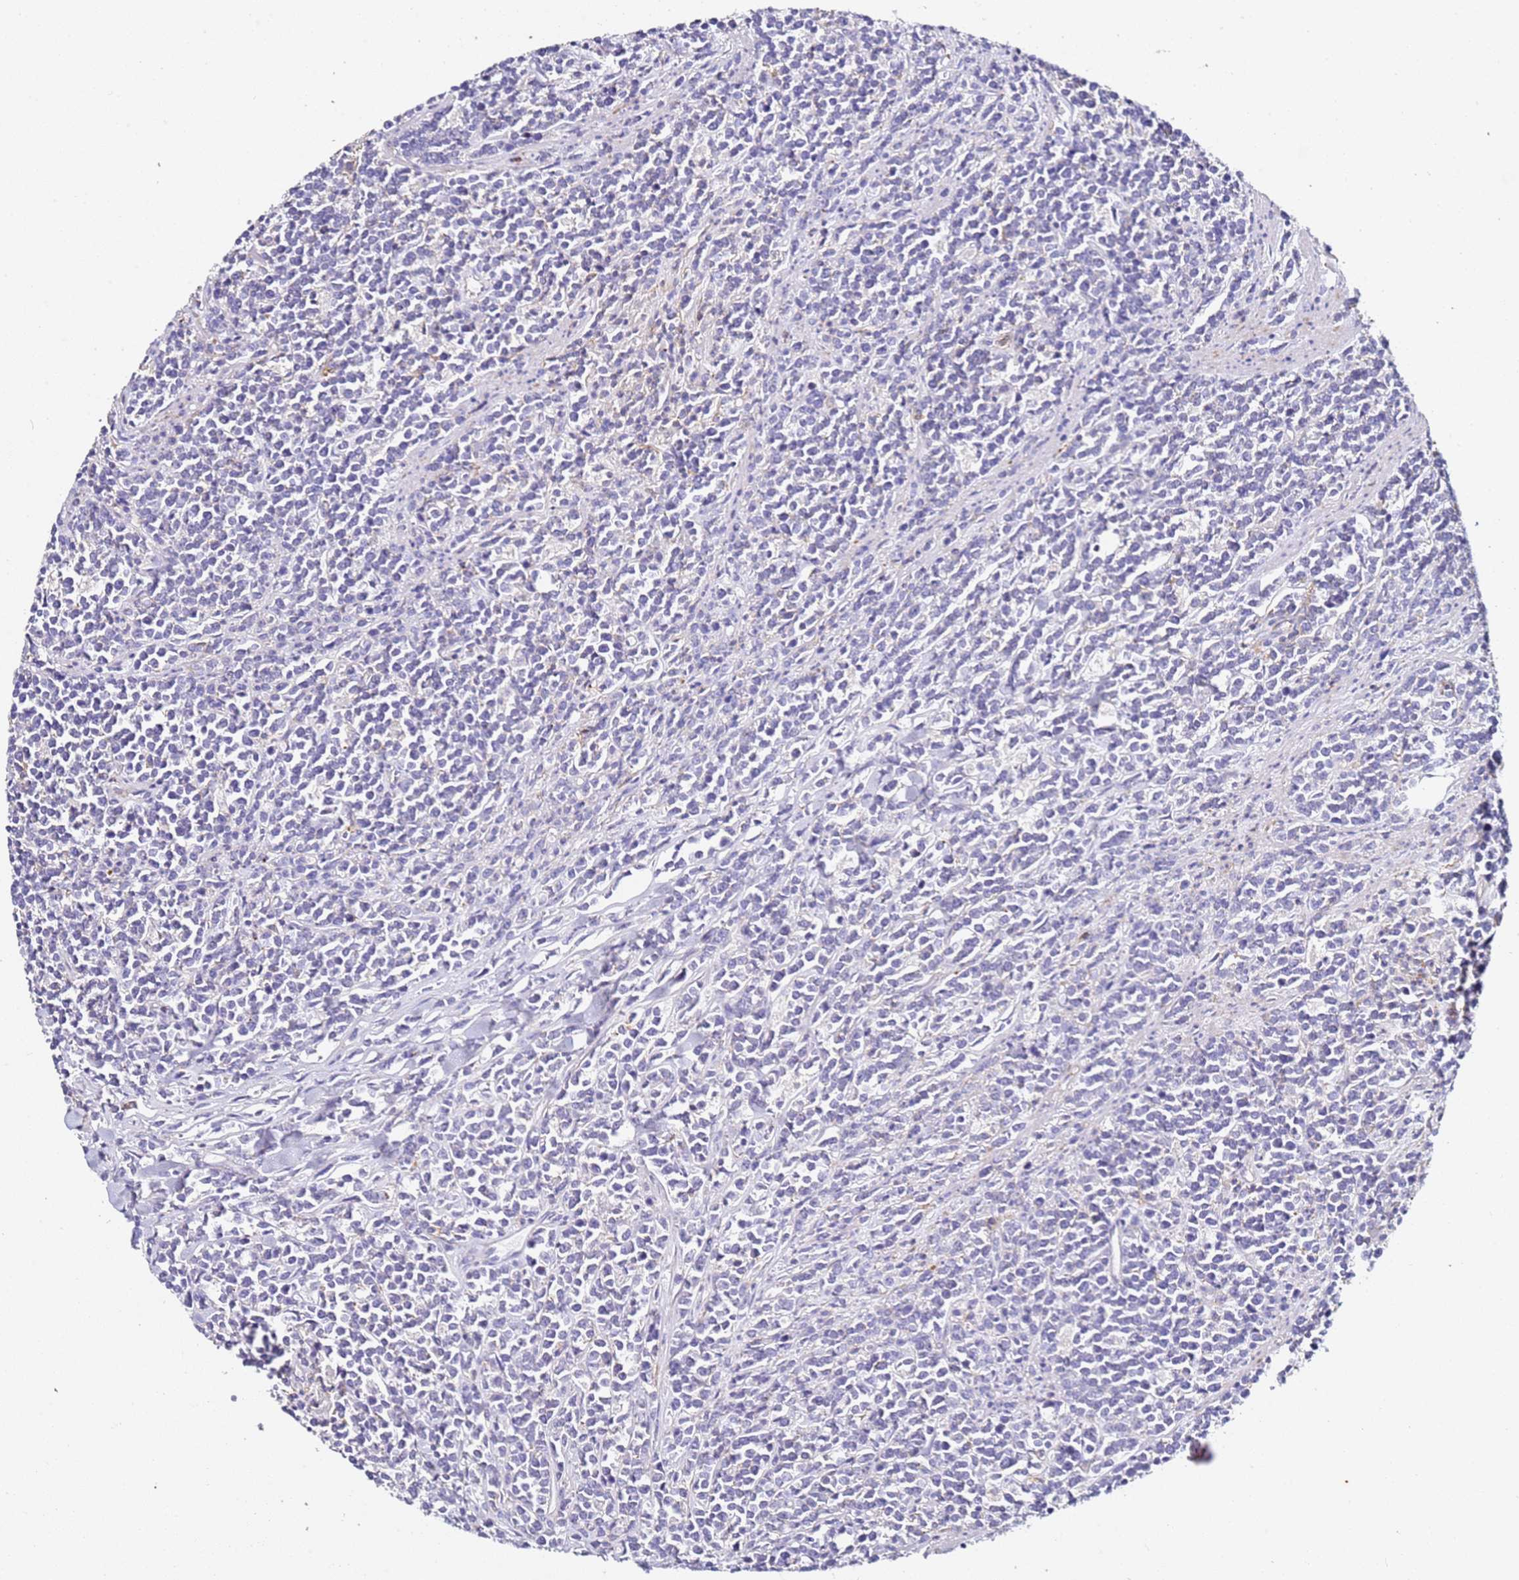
{"staining": {"intensity": "negative", "quantity": "none", "location": "none"}, "tissue": "lymphoma", "cell_type": "Tumor cells", "image_type": "cancer", "snomed": [{"axis": "morphology", "description": "Malignant lymphoma, non-Hodgkin's type, High grade"}, {"axis": "topography", "description": "Small intestine"}, {"axis": "topography", "description": "Colon"}], "caption": "Immunohistochemistry of high-grade malignant lymphoma, non-Hodgkin's type shows no positivity in tumor cells. (Immunohistochemistry (ihc), brightfield microscopy, high magnification).", "gene": "ZNF671", "patient": {"sex": "male", "age": 8}}